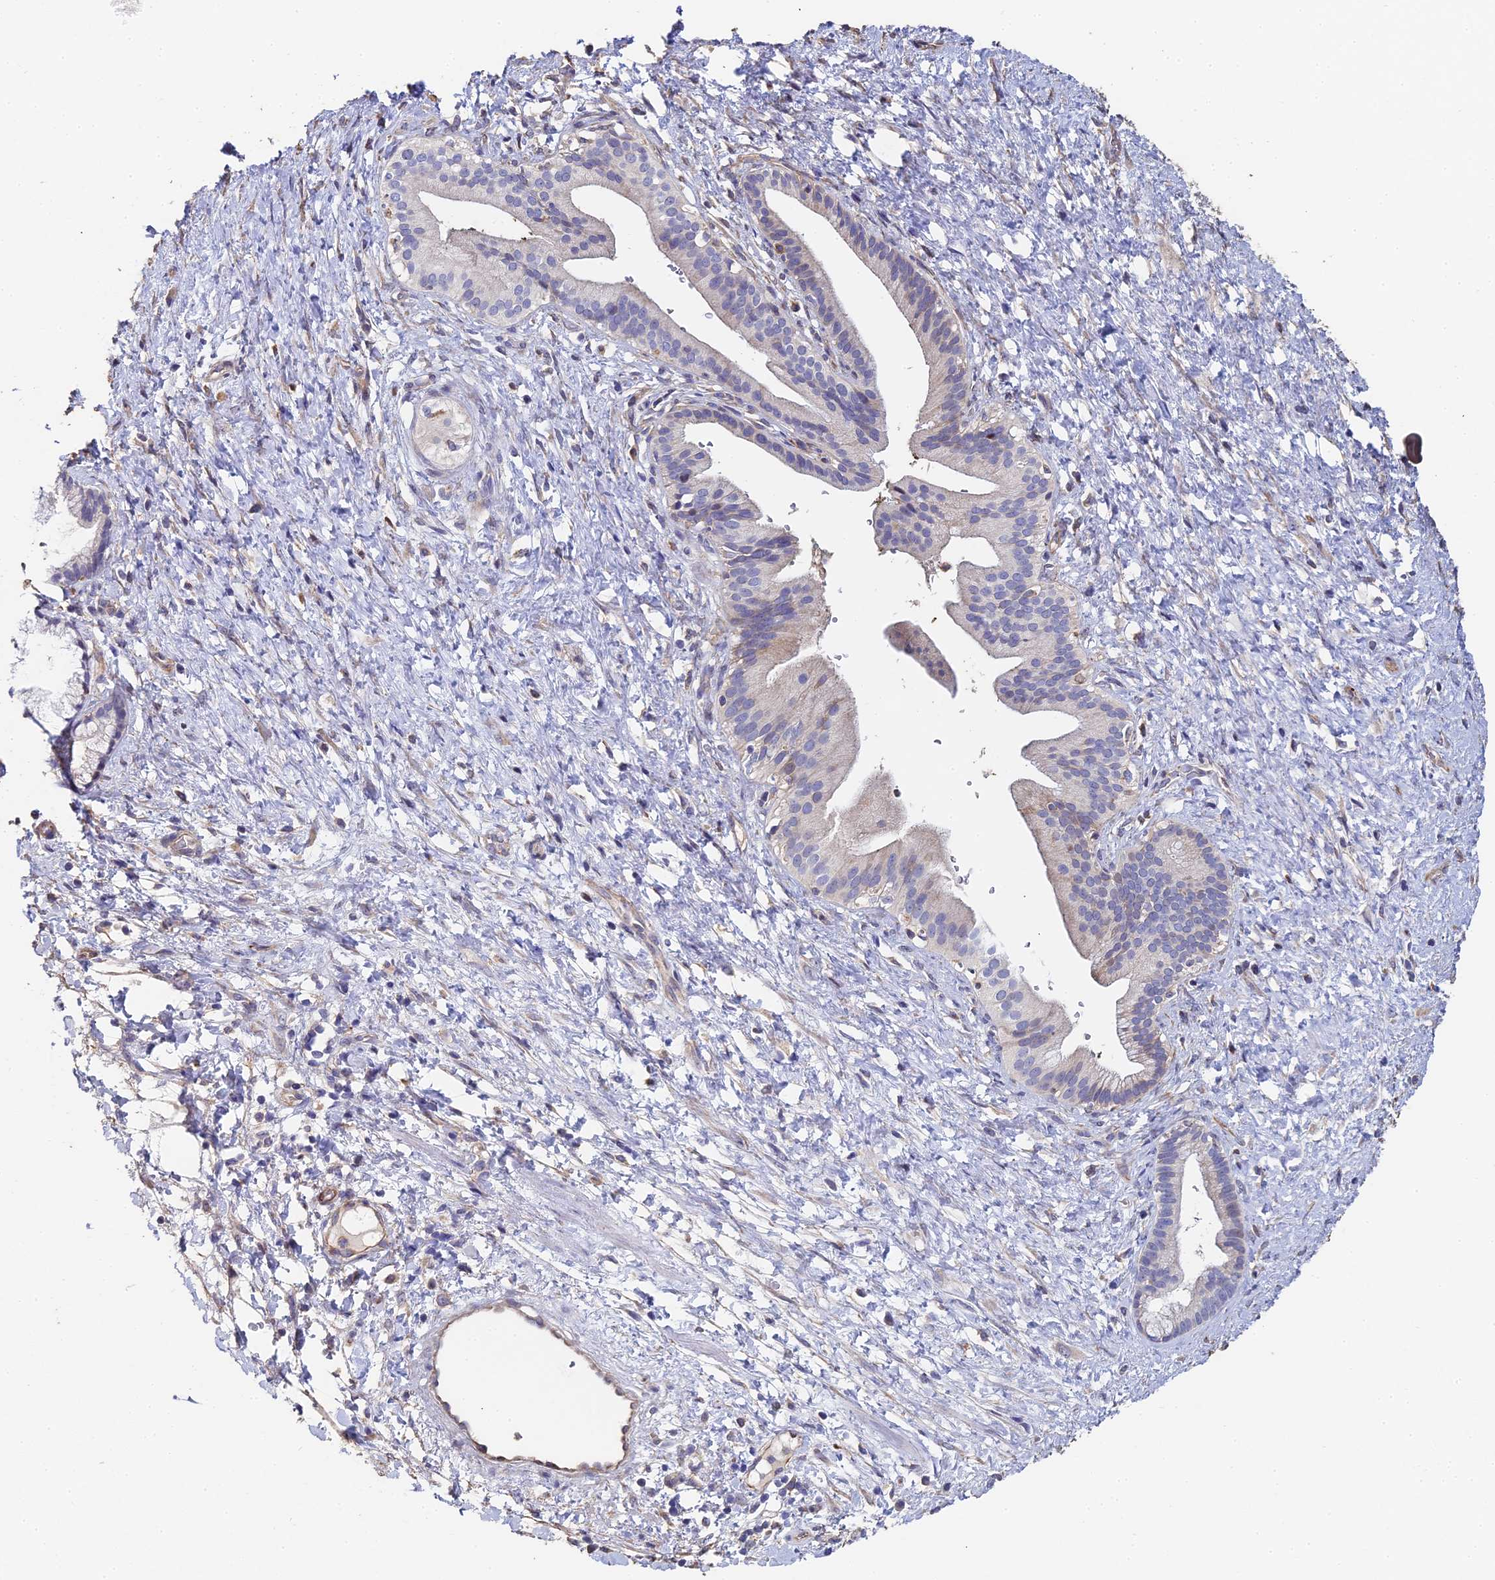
{"staining": {"intensity": "weak", "quantity": "<25%", "location": "cytoplasmic/membranous"}, "tissue": "pancreatic cancer", "cell_type": "Tumor cells", "image_type": "cancer", "snomed": [{"axis": "morphology", "description": "Adenocarcinoma, NOS"}, {"axis": "topography", "description": "Pancreas"}], "caption": "Immunohistochemical staining of human pancreatic cancer displays no significant expression in tumor cells. (DAB immunohistochemistry with hematoxylin counter stain).", "gene": "ENSG00000268674", "patient": {"sex": "male", "age": 68}}